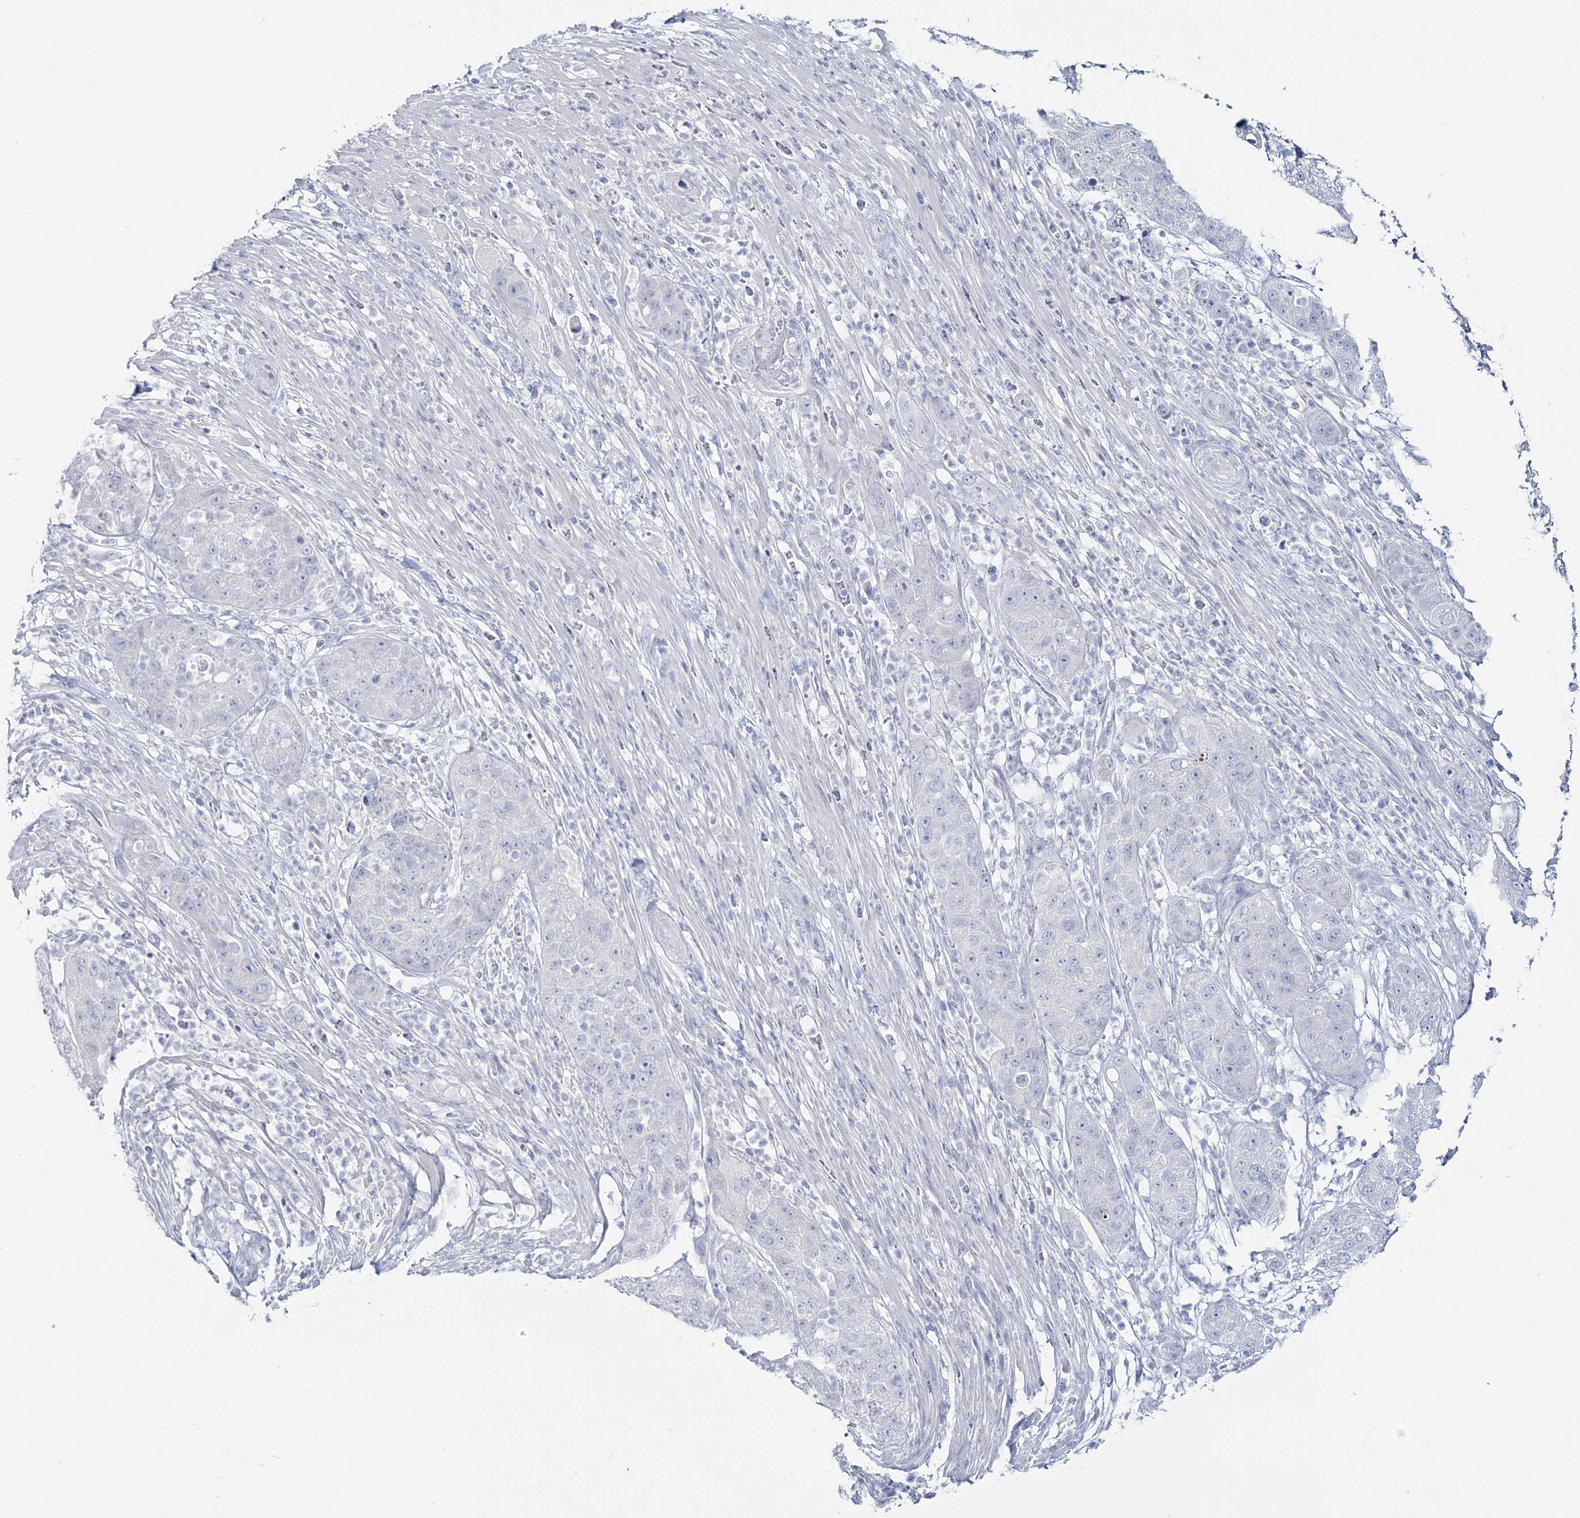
{"staining": {"intensity": "negative", "quantity": "none", "location": "none"}, "tissue": "pancreatic cancer", "cell_type": "Tumor cells", "image_type": "cancer", "snomed": [{"axis": "morphology", "description": "Adenocarcinoma, NOS"}, {"axis": "topography", "description": "Pancreas"}], "caption": "Immunohistochemistry photomicrograph of neoplastic tissue: human pancreatic adenocarcinoma stained with DAB exhibits no significant protein expression in tumor cells.", "gene": "CYP3A4", "patient": {"sex": "female", "age": 78}}